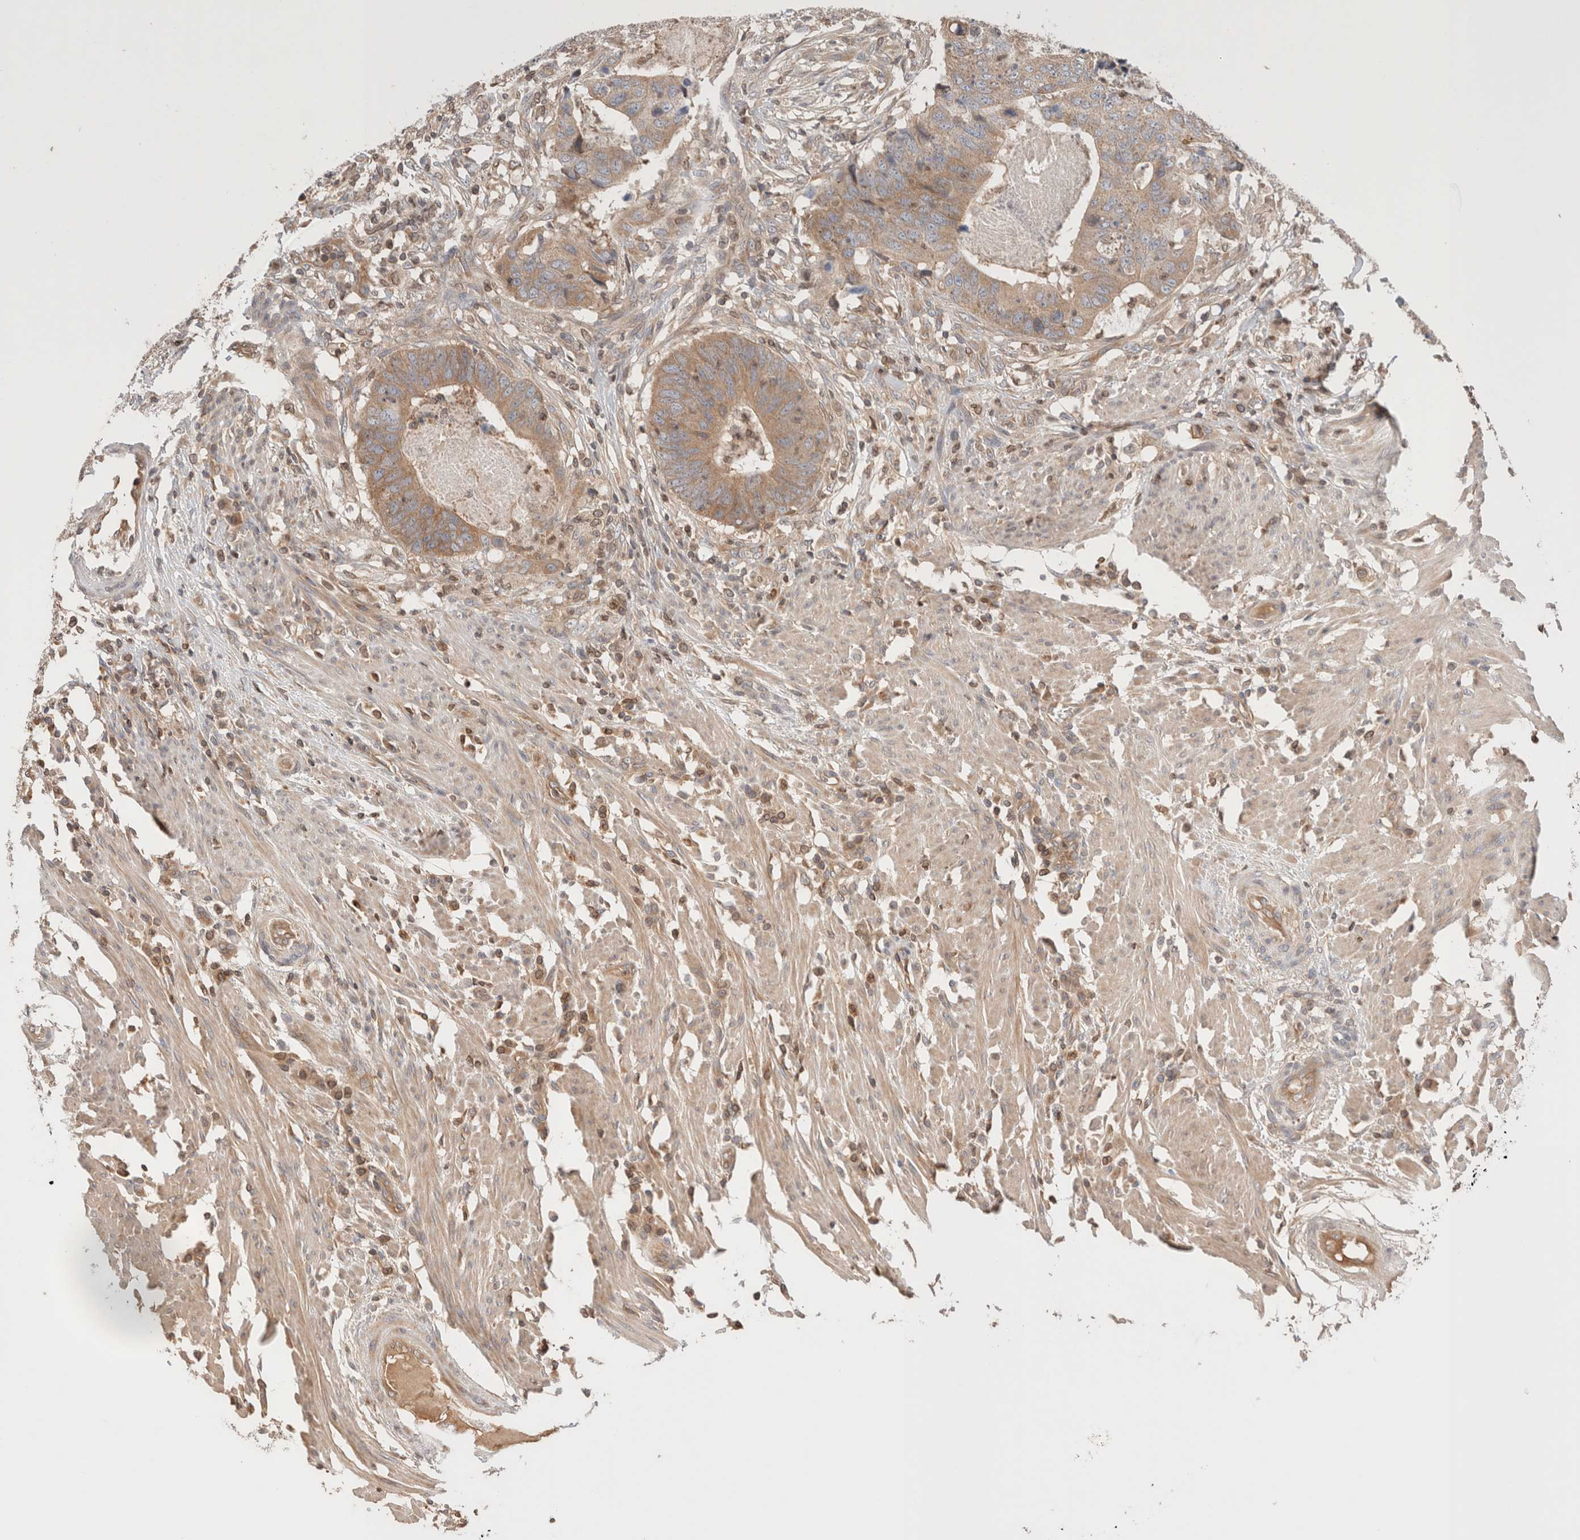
{"staining": {"intensity": "moderate", "quantity": ">75%", "location": "cytoplasmic/membranous"}, "tissue": "colorectal cancer", "cell_type": "Tumor cells", "image_type": "cancer", "snomed": [{"axis": "morphology", "description": "Adenocarcinoma, NOS"}, {"axis": "topography", "description": "Colon"}], "caption": "Protein staining of colorectal cancer tissue shows moderate cytoplasmic/membranous positivity in approximately >75% of tumor cells.", "gene": "SIKE1", "patient": {"sex": "male", "age": 56}}